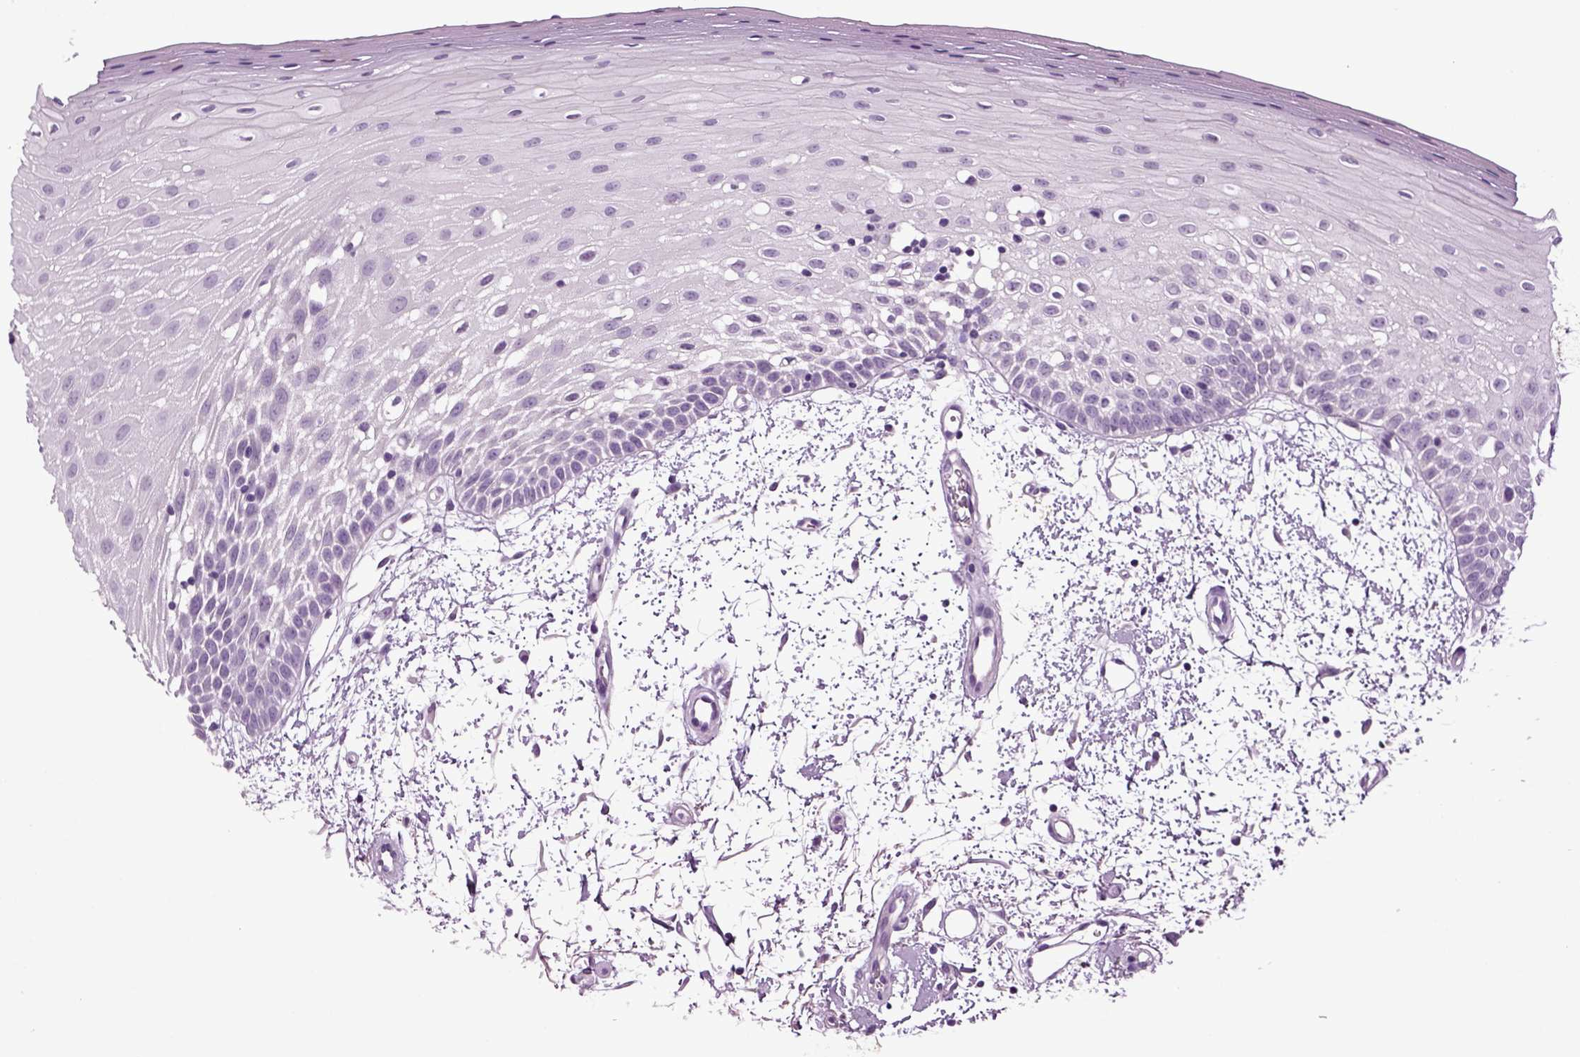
{"staining": {"intensity": "negative", "quantity": "none", "location": "none"}, "tissue": "oral mucosa", "cell_type": "Squamous epithelial cells", "image_type": "normal", "snomed": [{"axis": "morphology", "description": "Normal tissue, NOS"}, {"axis": "morphology", "description": "Squamous cell carcinoma, NOS"}, {"axis": "topography", "description": "Oral tissue"}, {"axis": "topography", "description": "Head-Neck"}], "caption": "Image shows no significant protein expression in squamous epithelial cells of unremarkable oral mucosa.", "gene": "SLC17A6", "patient": {"sex": "female", "age": 75}}